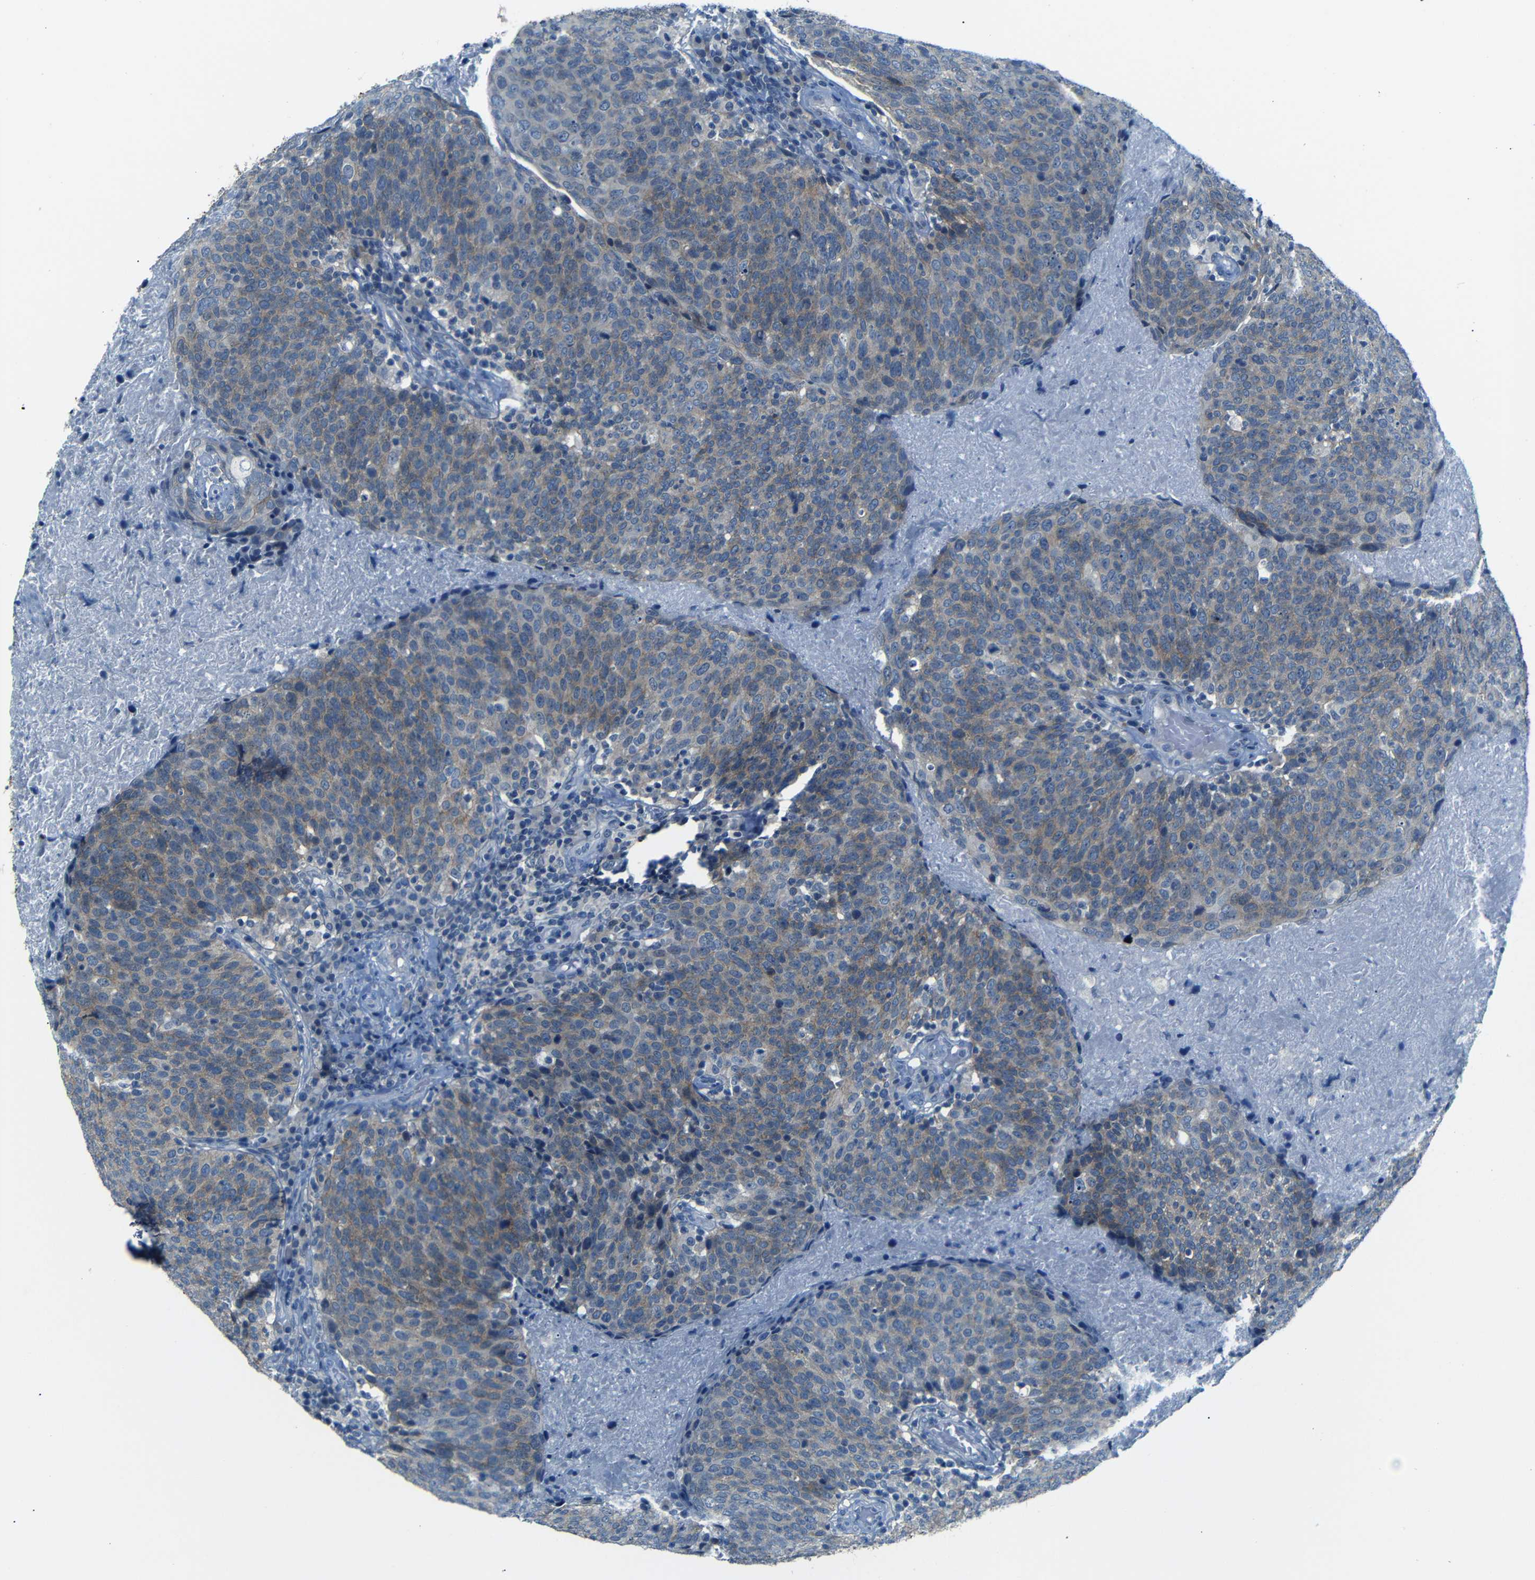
{"staining": {"intensity": "weak", "quantity": ">75%", "location": "cytoplasmic/membranous"}, "tissue": "head and neck cancer", "cell_type": "Tumor cells", "image_type": "cancer", "snomed": [{"axis": "morphology", "description": "Squamous cell carcinoma, NOS"}, {"axis": "morphology", "description": "Squamous cell carcinoma, metastatic, NOS"}, {"axis": "topography", "description": "Lymph node"}, {"axis": "topography", "description": "Head-Neck"}], "caption": "Head and neck cancer (squamous cell carcinoma) stained with a brown dye displays weak cytoplasmic/membranous positive staining in approximately >75% of tumor cells.", "gene": "ANK3", "patient": {"sex": "male", "age": 62}}